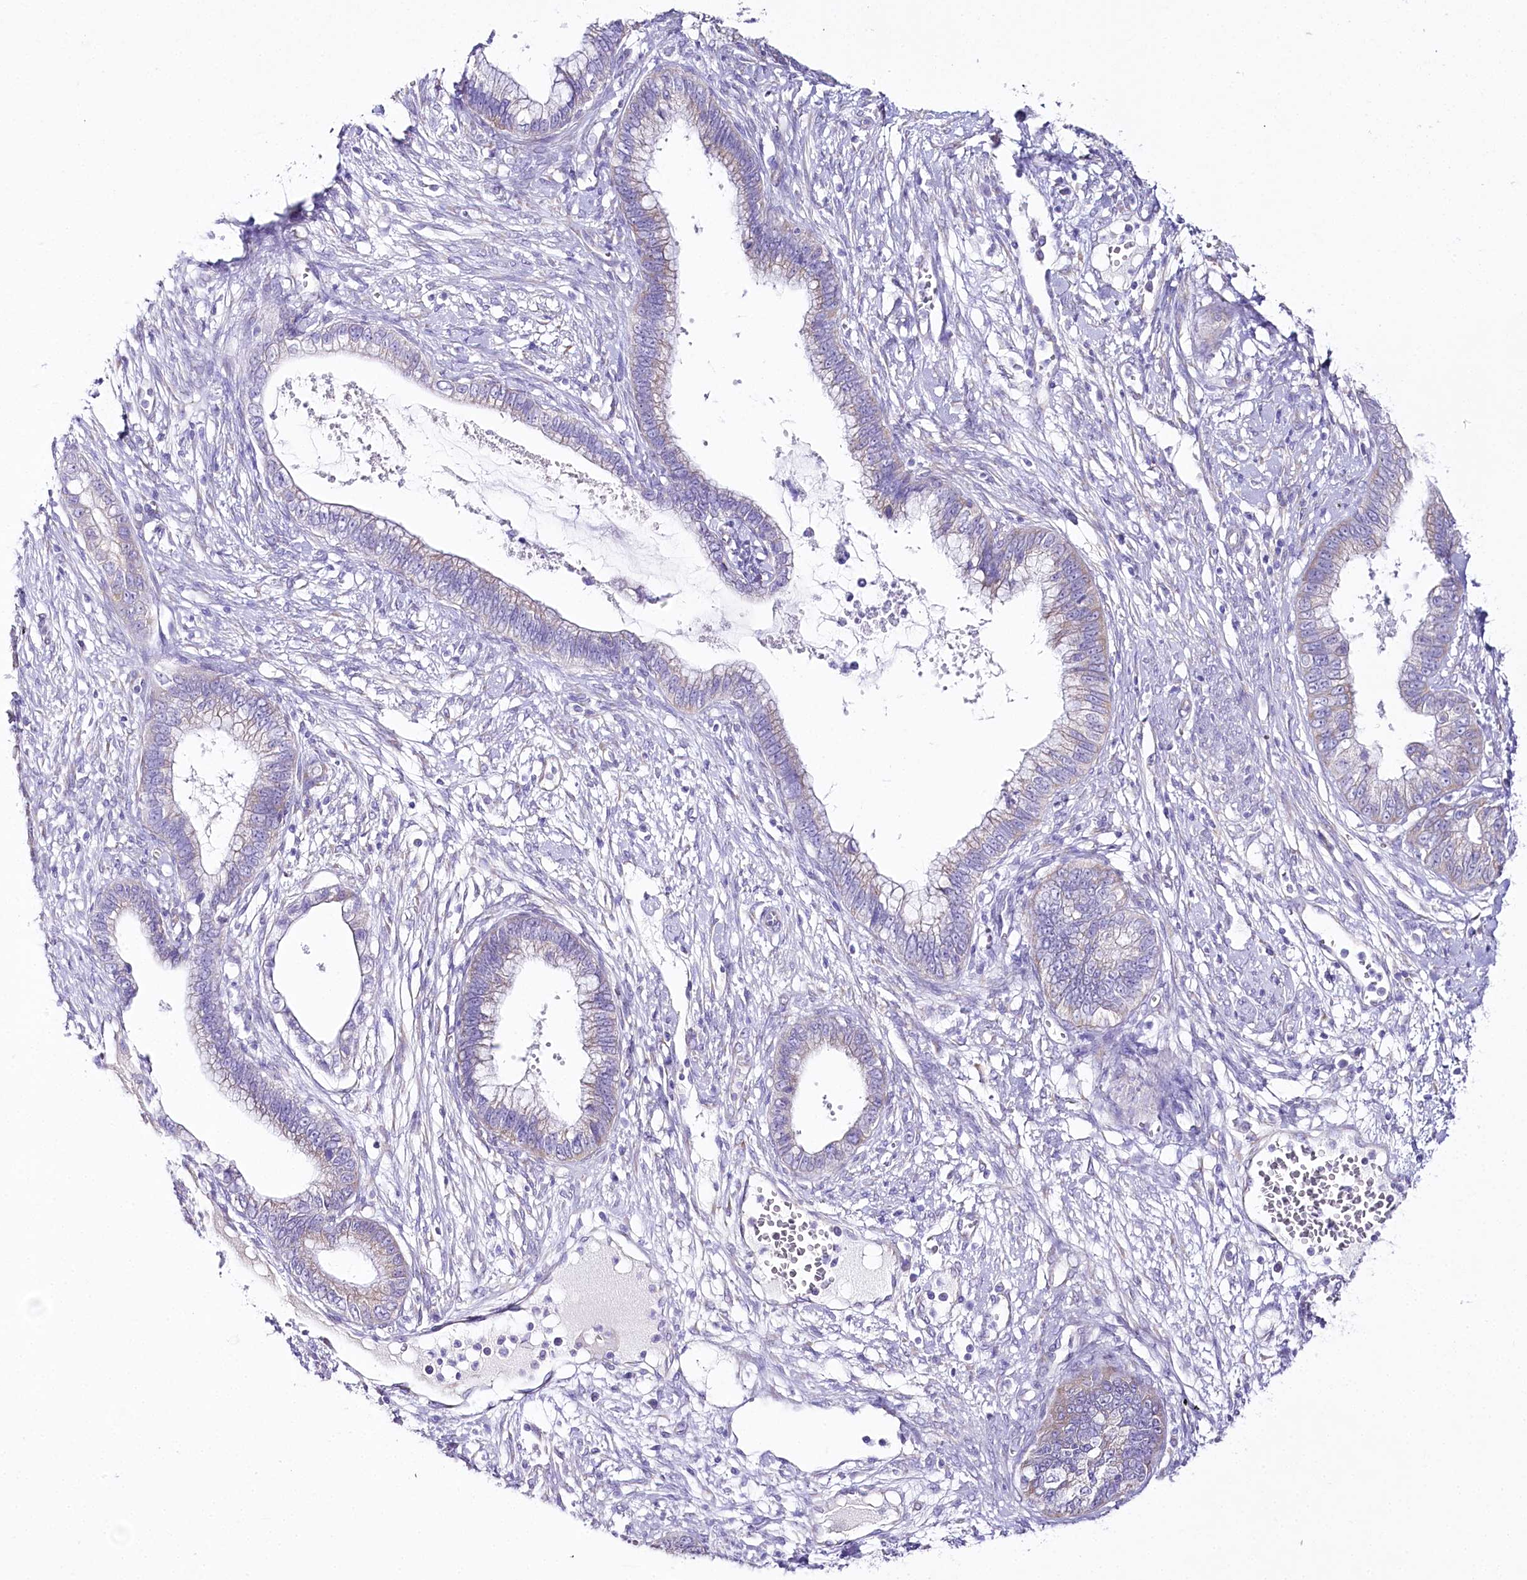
{"staining": {"intensity": "negative", "quantity": "none", "location": "none"}, "tissue": "cervical cancer", "cell_type": "Tumor cells", "image_type": "cancer", "snomed": [{"axis": "morphology", "description": "Adenocarcinoma, NOS"}, {"axis": "topography", "description": "Cervix"}], "caption": "Human adenocarcinoma (cervical) stained for a protein using IHC demonstrates no expression in tumor cells.", "gene": "CSN3", "patient": {"sex": "female", "age": 44}}